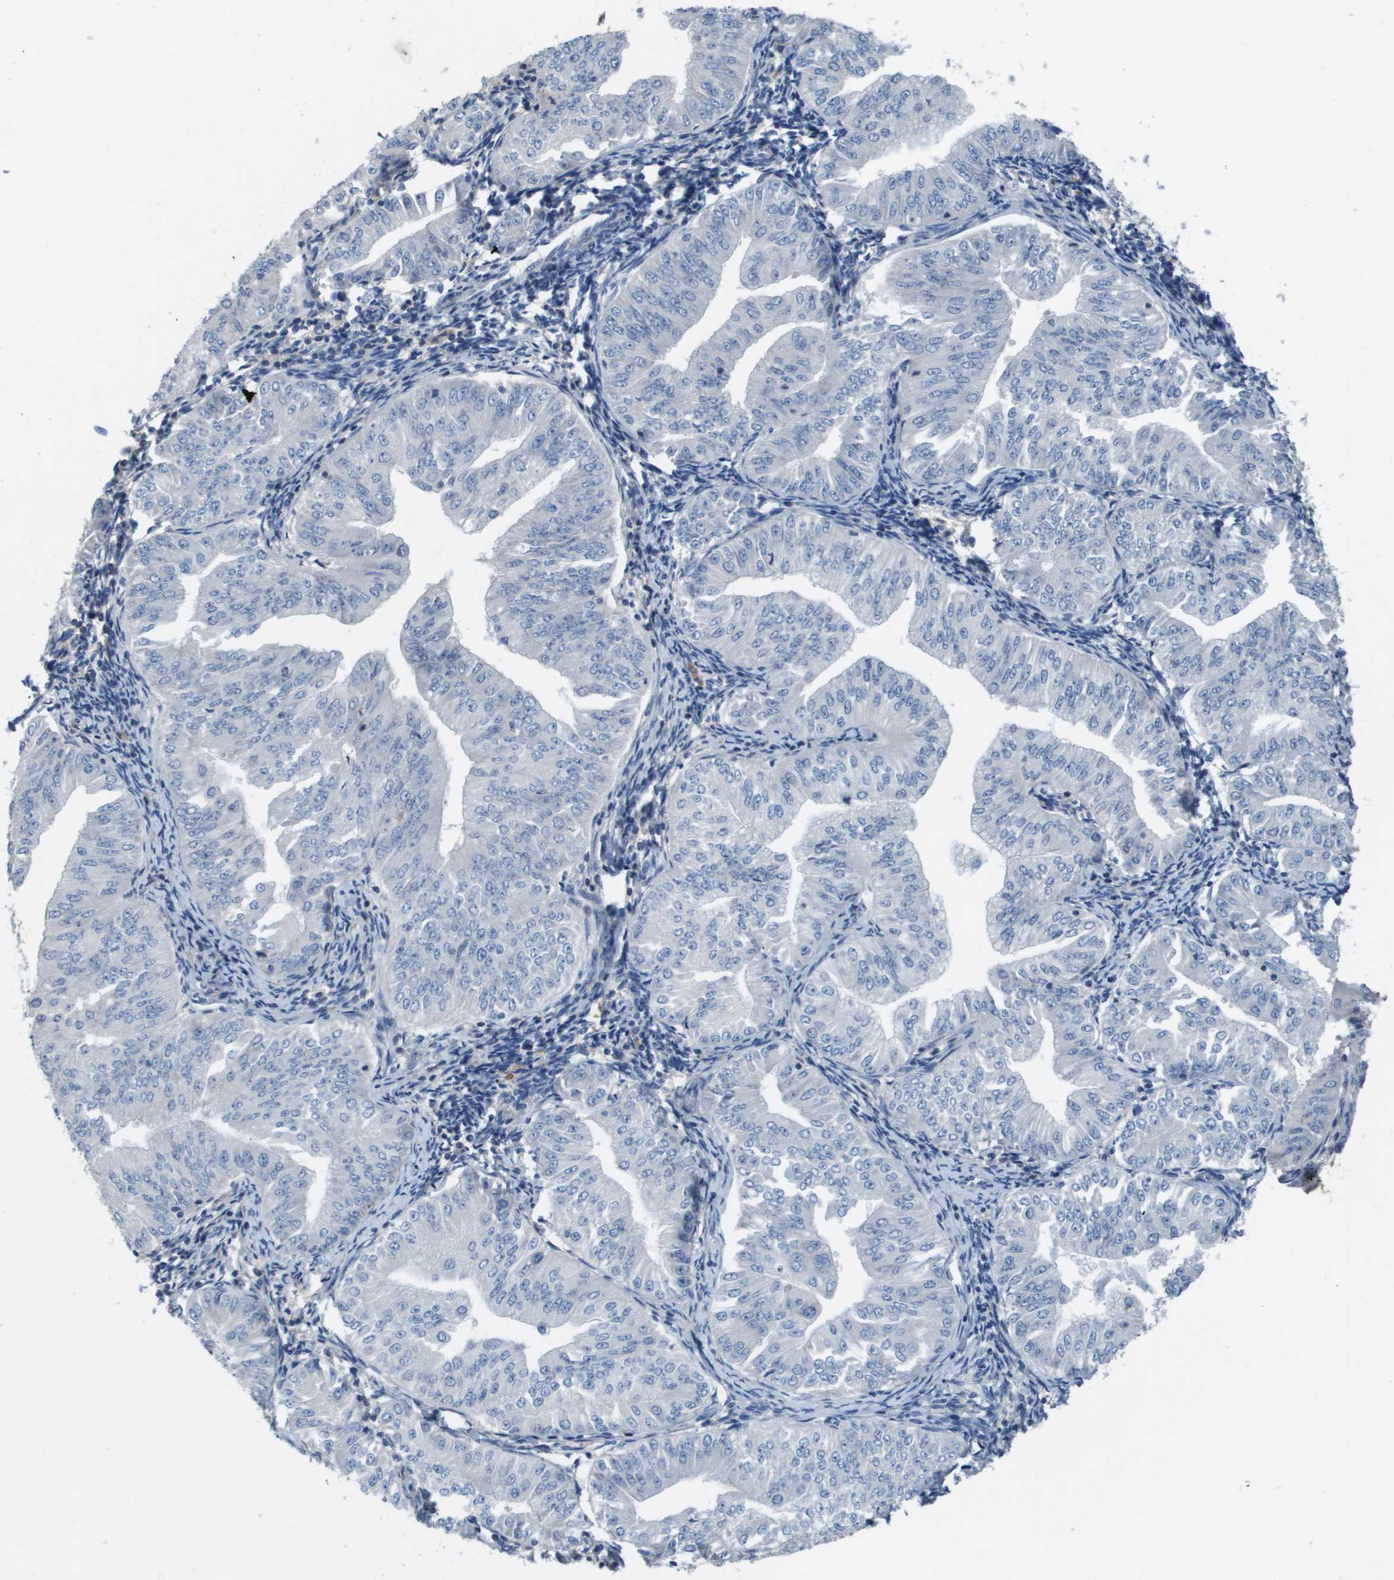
{"staining": {"intensity": "negative", "quantity": "none", "location": "none"}, "tissue": "endometrial cancer", "cell_type": "Tumor cells", "image_type": "cancer", "snomed": [{"axis": "morphology", "description": "Normal tissue, NOS"}, {"axis": "morphology", "description": "Adenocarcinoma, NOS"}, {"axis": "topography", "description": "Endometrium"}], "caption": "The photomicrograph displays no significant expression in tumor cells of endometrial cancer (adenocarcinoma). (Brightfield microscopy of DAB (3,3'-diaminobenzidine) IHC at high magnification).", "gene": "SCN4B", "patient": {"sex": "female", "age": 53}}